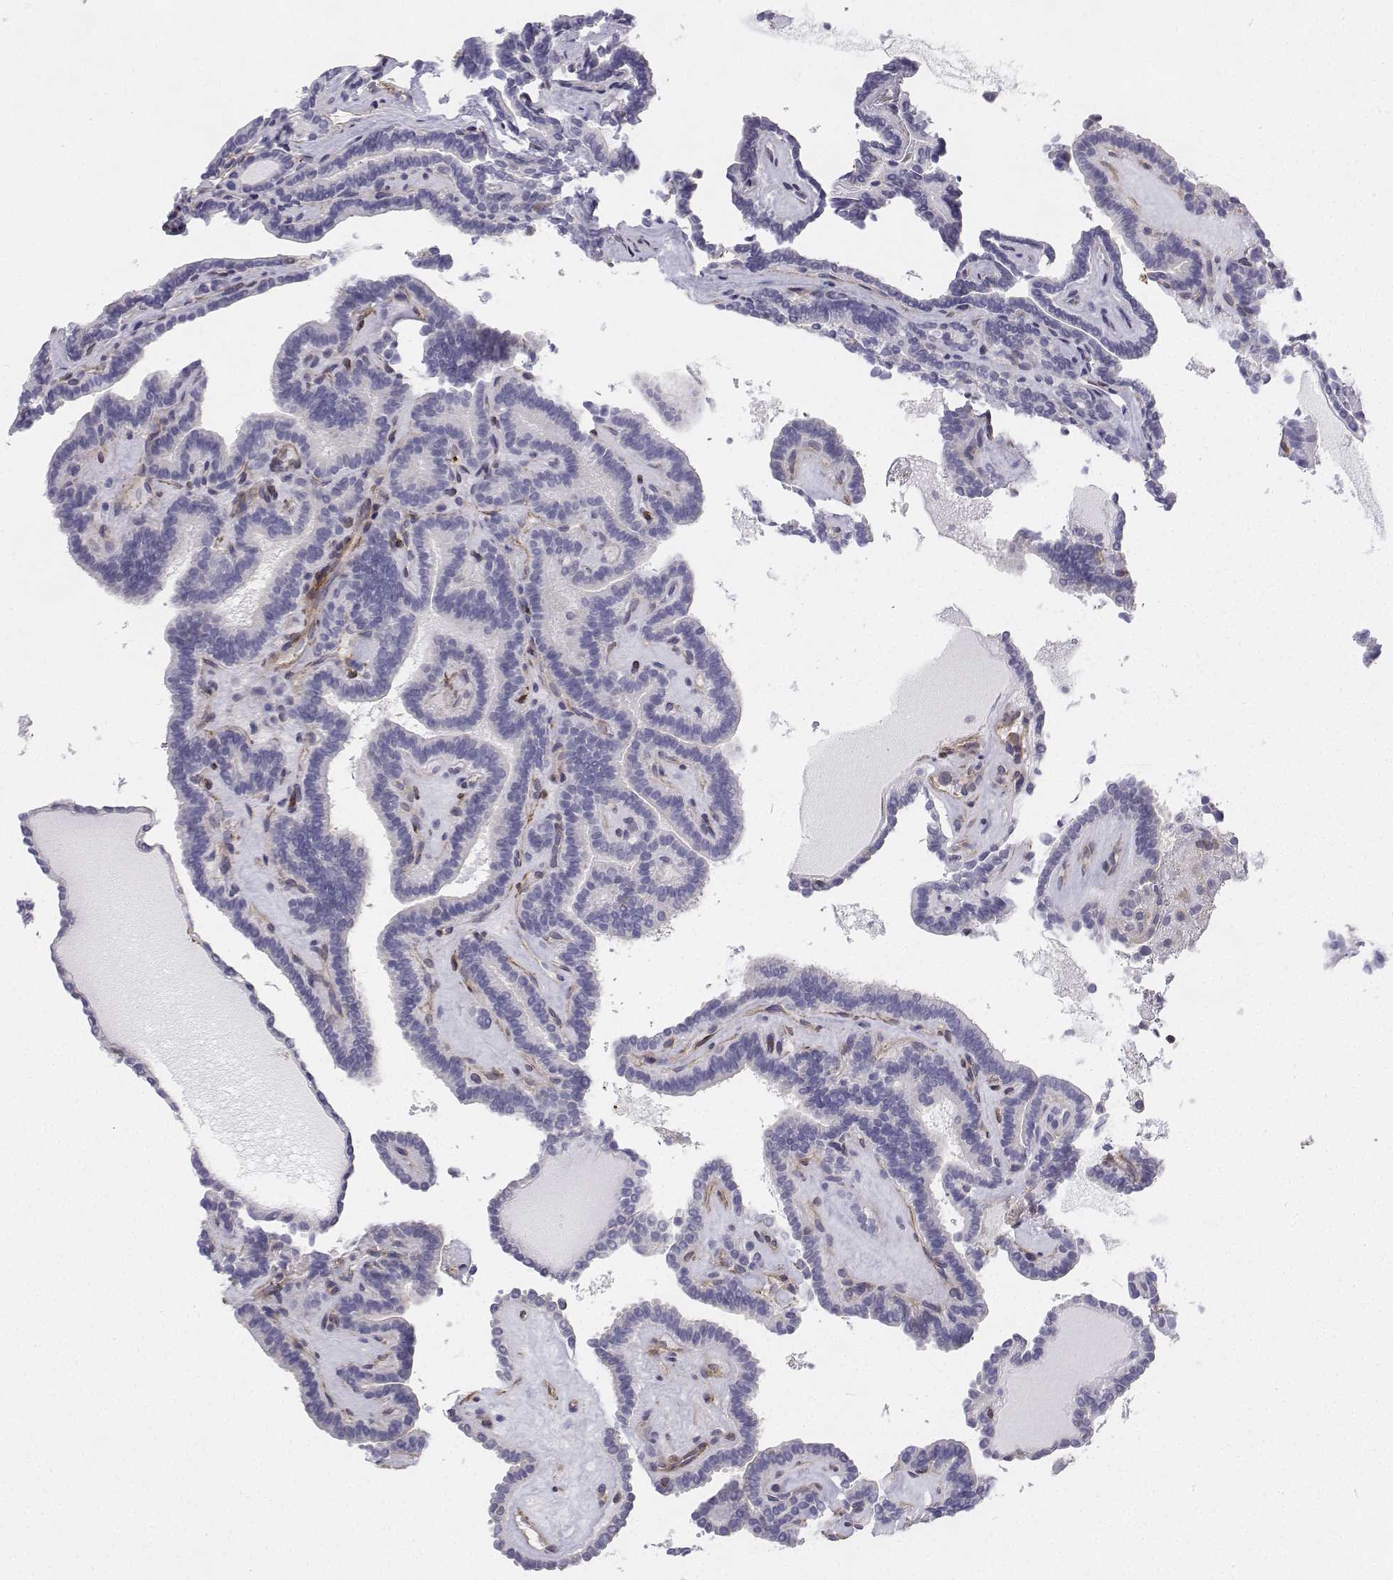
{"staining": {"intensity": "negative", "quantity": "none", "location": "none"}, "tissue": "thyroid cancer", "cell_type": "Tumor cells", "image_type": "cancer", "snomed": [{"axis": "morphology", "description": "Papillary adenocarcinoma, NOS"}, {"axis": "topography", "description": "Thyroid gland"}], "caption": "High magnification brightfield microscopy of thyroid papillary adenocarcinoma stained with DAB (brown) and counterstained with hematoxylin (blue): tumor cells show no significant staining.", "gene": "MYH9", "patient": {"sex": "female", "age": 21}}